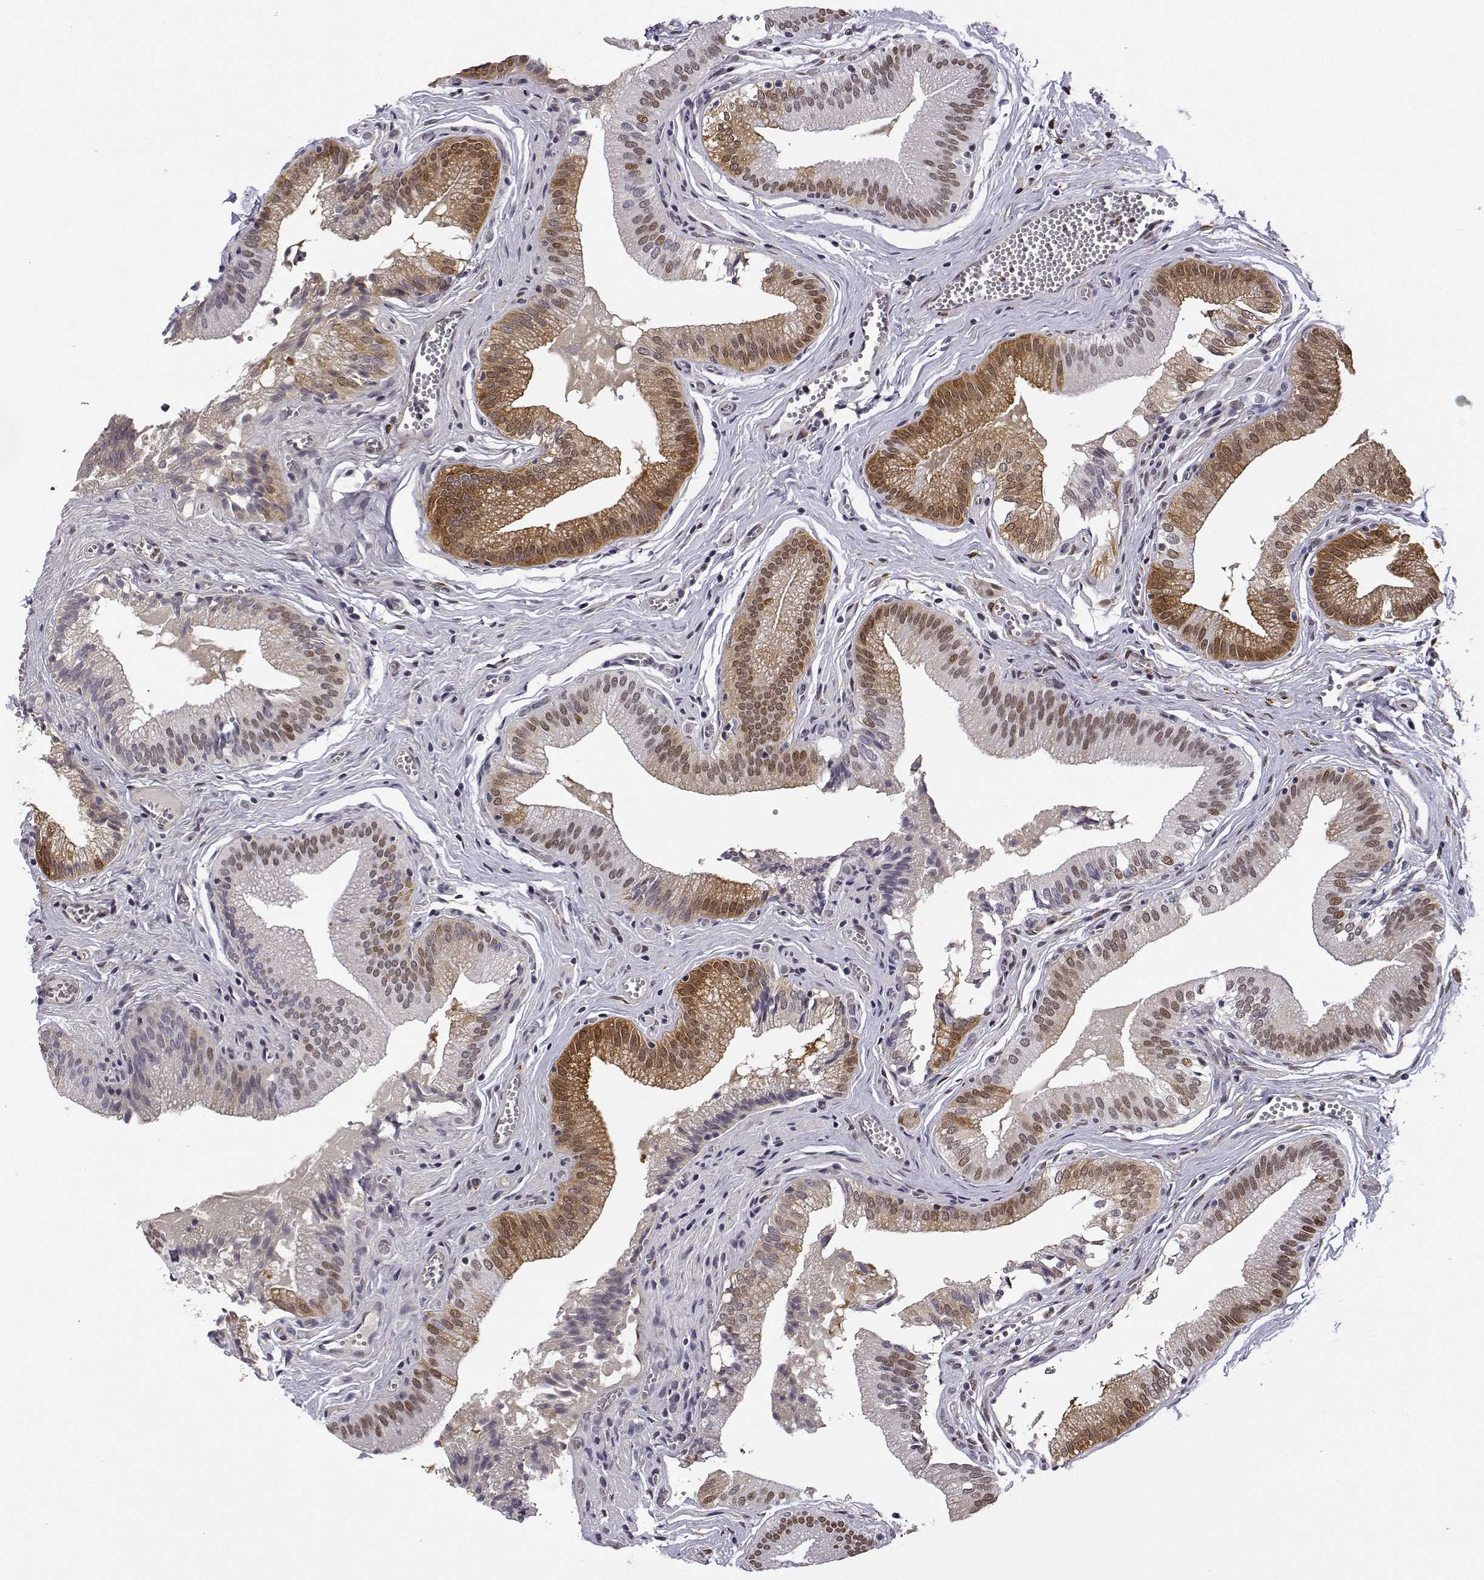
{"staining": {"intensity": "moderate", "quantity": ">75%", "location": "cytoplasmic/membranous,nuclear"}, "tissue": "gallbladder", "cell_type": "Glandular cells", "image_type": "normal", "snomed": [{"axis": "morphology", "description": "Normal tissue, NOS"}, {"axis": "topography", "description": "Gallbladder"}, {"axis": "topography", "description": "Peripheral nerve tissue"}], "caption": "Immunohistochemical staining of benign gallbladder displays moderate cytoplasmic/membranous,nuclear protein positivity in about >75% of glandular cells. The staining is performed using DAB (3,3'-diaminobenzidine) brown chromogen to label protein expression. The nuclei are counter-stained blue using hematoxylin.", "gene": "PHGDH", "patient": {"sex": "male", "age": 17}}